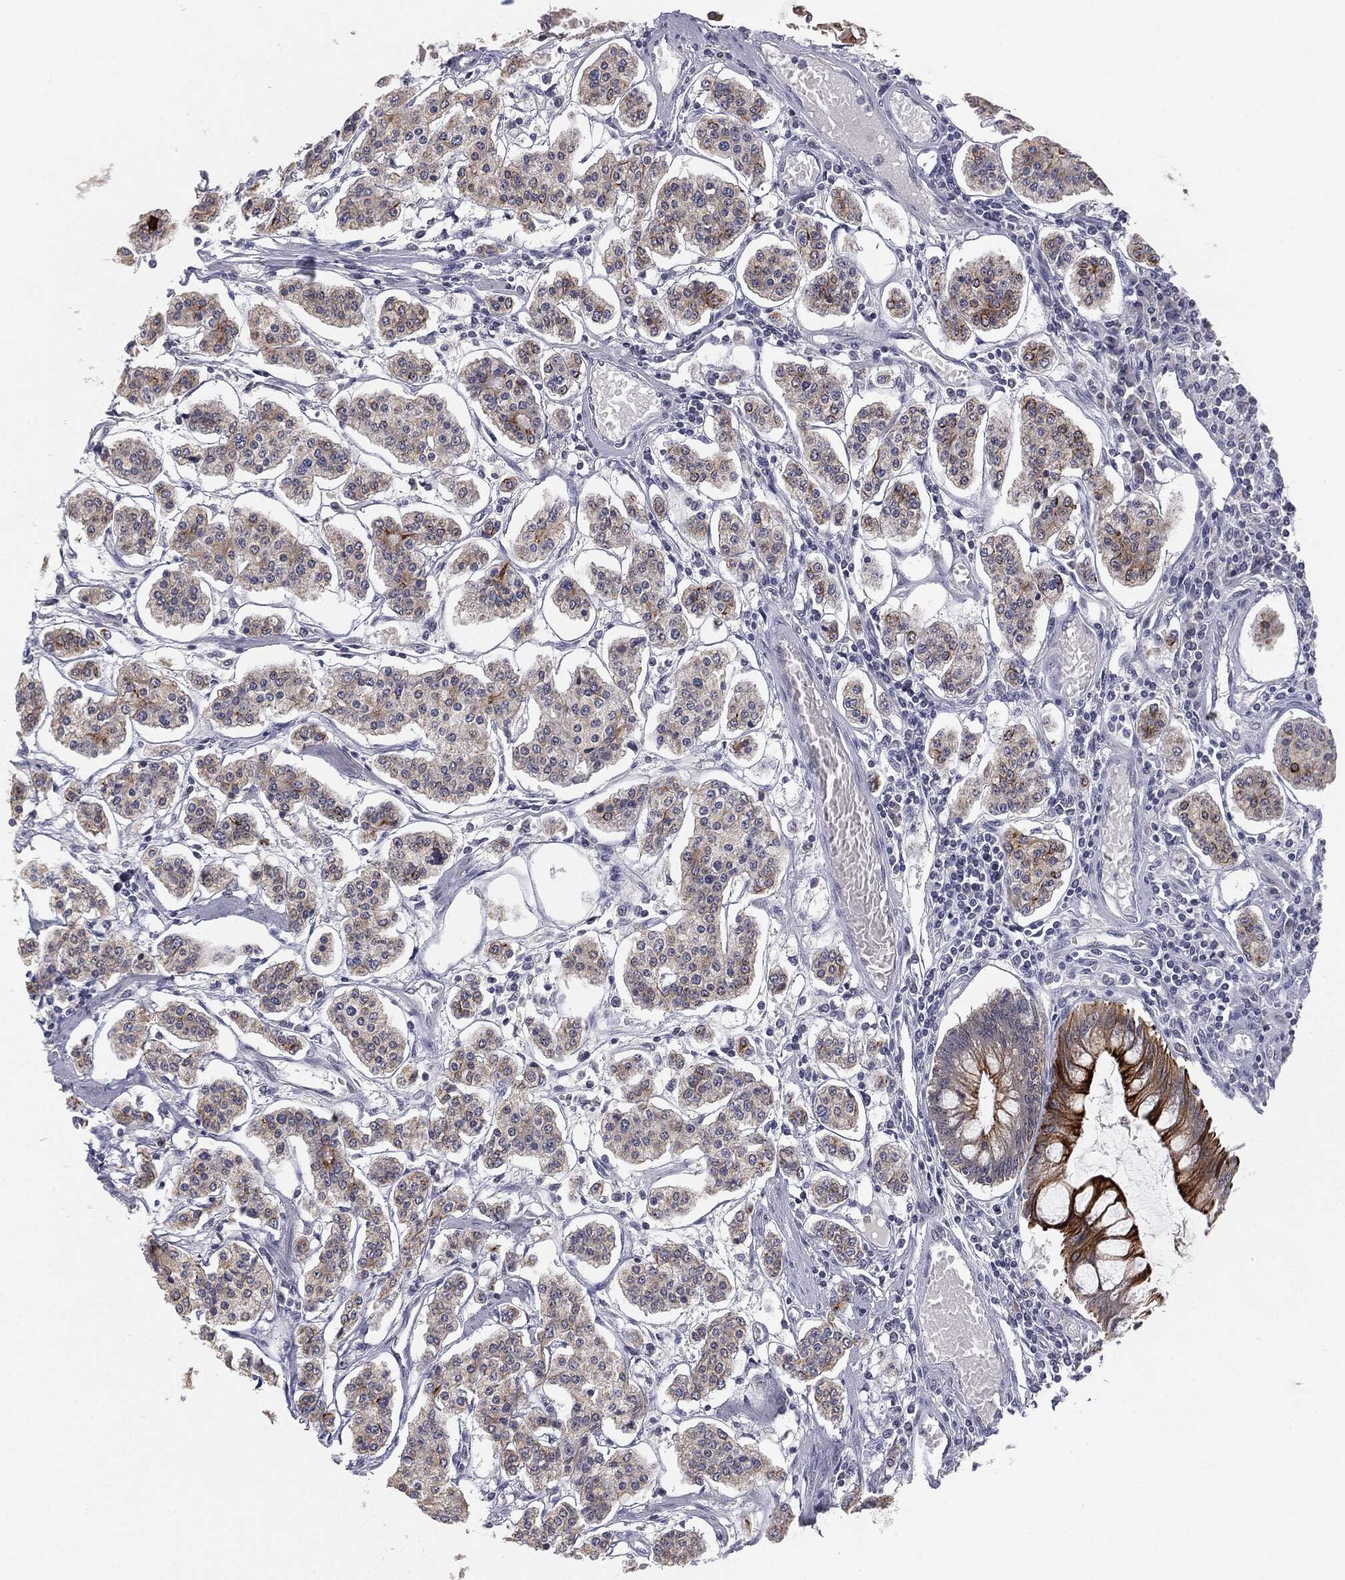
{"staining": {"intensity": "strong", "quantity": "<25%", "location": "cytoplasmic/membranous"}, "tissue": "carcinoid", "cell_type": "Tumor cells", "image_type": "cancer", "snomed": [{"axis": "morphology", "description": "Carcinoid, malignant, NOS"}, {"axis": "topography", "description": "Small intestine"}], "caption": "DAB (3,3'-diaminobenzidine) immunohistochemical staining of human carcinoid demonstrates strong cytoplasmic/membranous protein staining in approximately <25% of tumor cells.", "gene": "MUC1", "patient": {"sex": "female", "age": 65}}